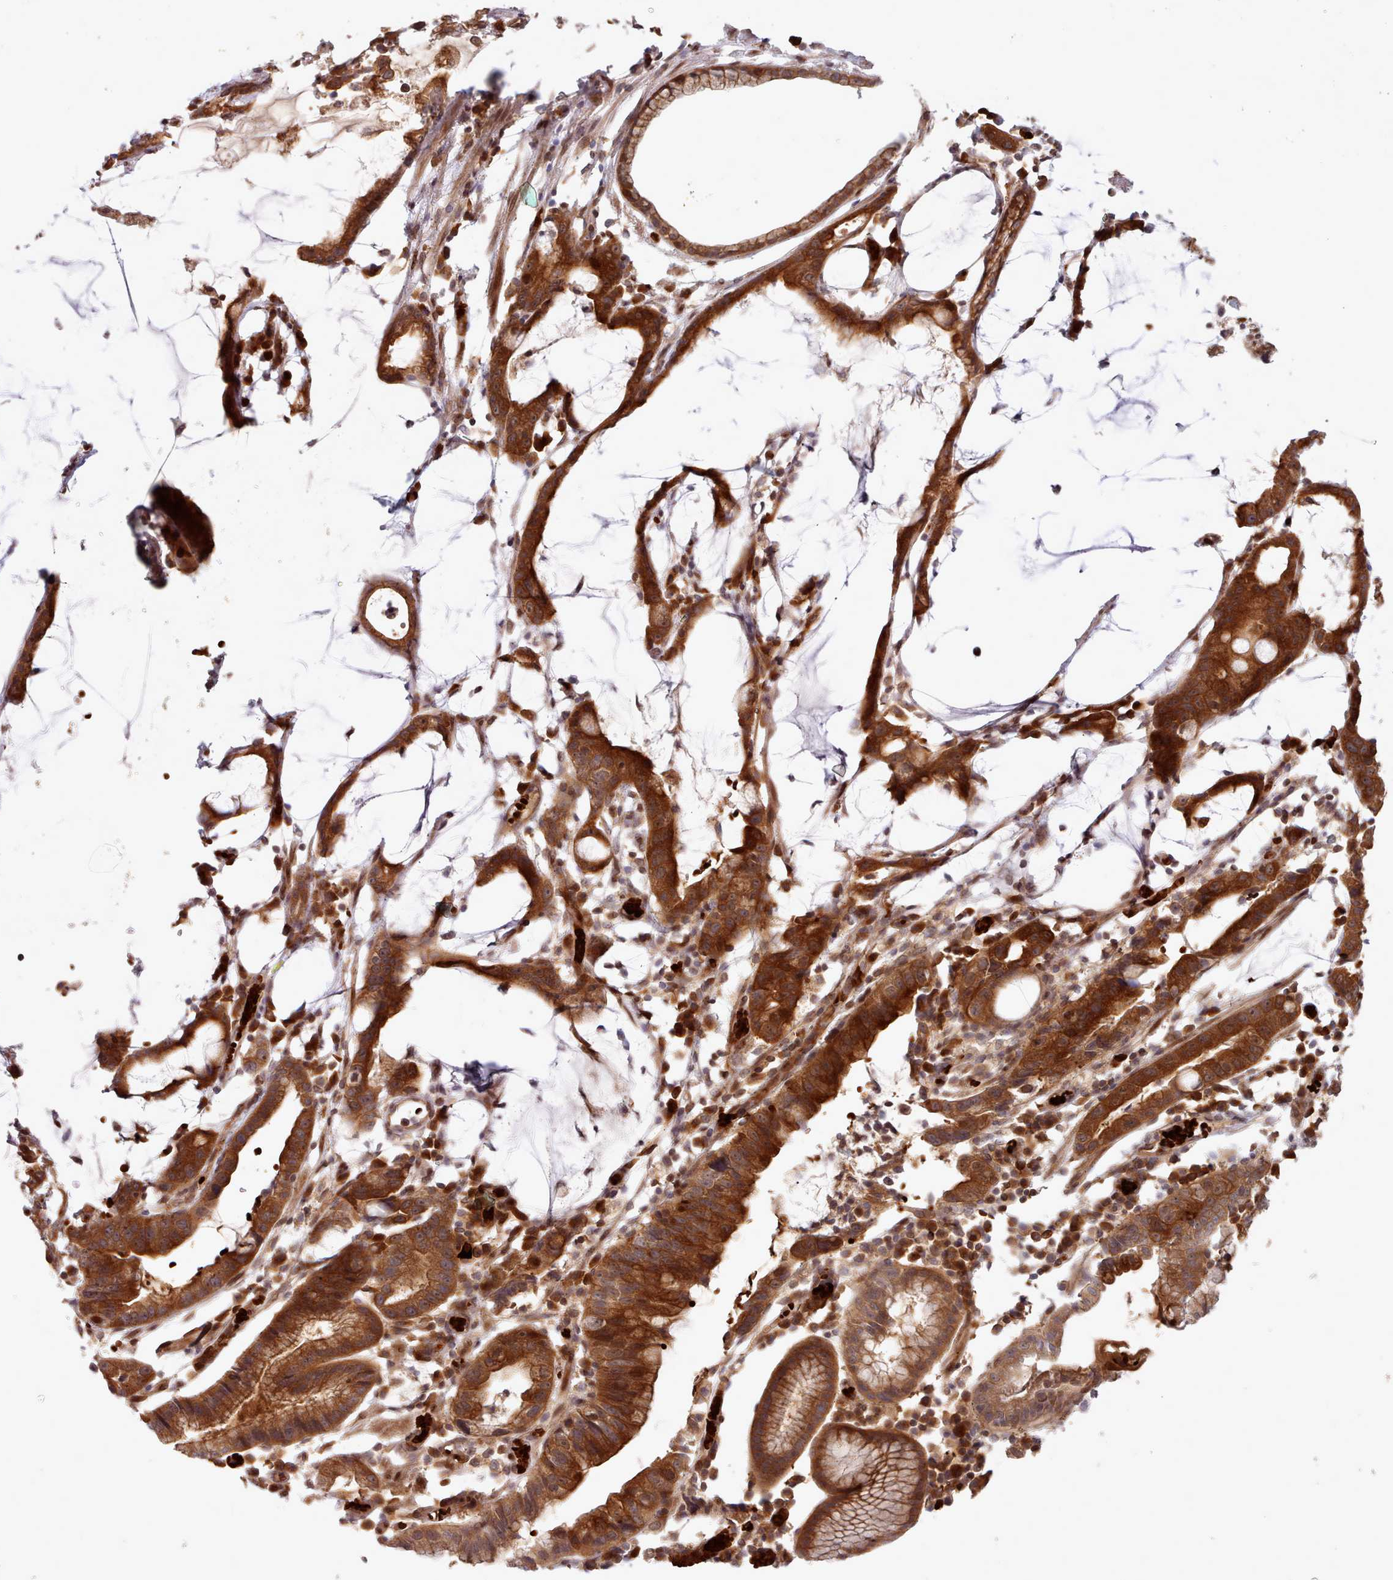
{"staining": {"intensity": "moderate", "quantity": ">75%", "location": "cytoplasmic/membranous"}, "tissue": "stomach cancer", "cell_type": "Tumor cells", "image_type": "cancer", "snomed": [{"axis": "morphology", "description": "Adenocarcinoma, NOS"}, {"axis": "topography", "description": "Stomach"}], "caption": "DAB immunohistochemical staining of stomach cancer (adenocarcinoma) exhibits moderate cytoplasmic/membranous protein staining in about >75% of tumor cells.", "gene": "UBE2G1", "patient": {"sex": "male", "age": 55}}